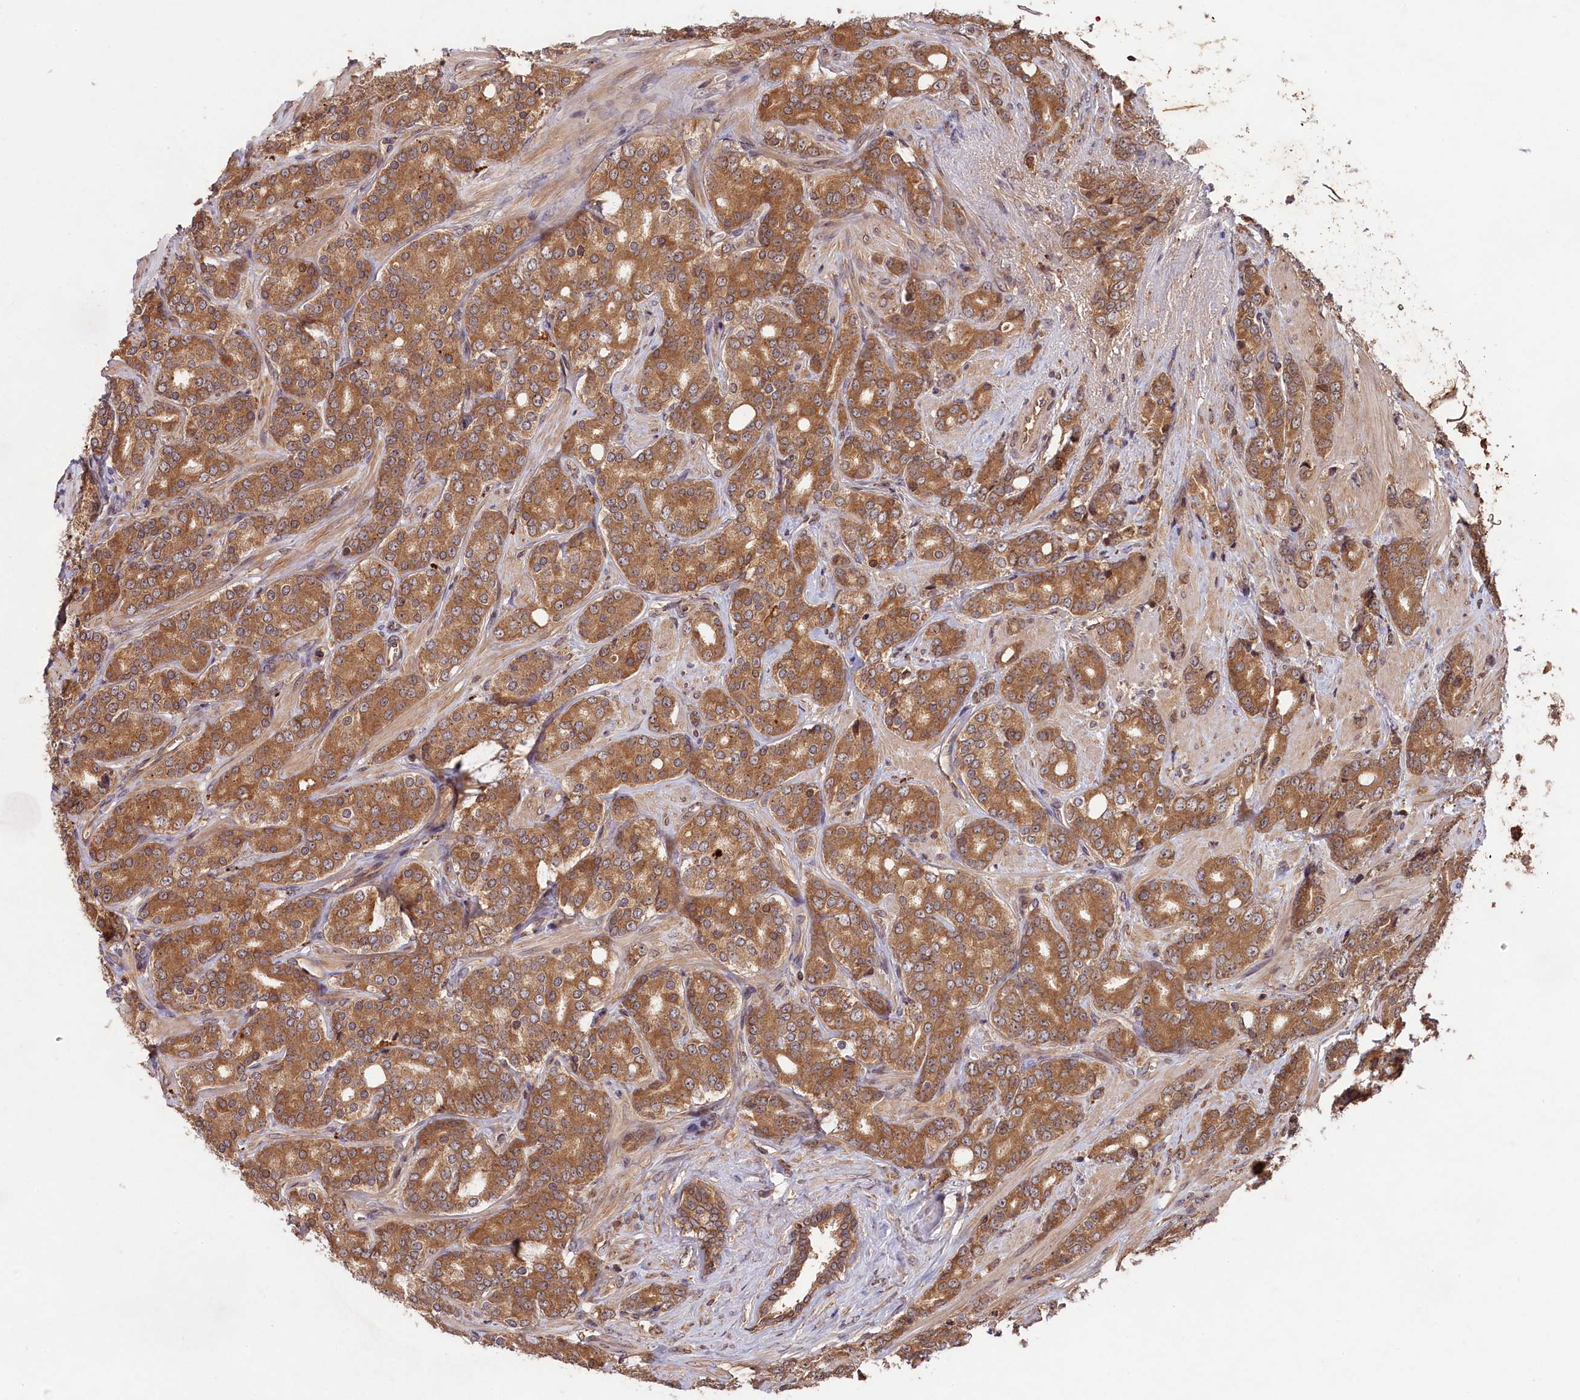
{"staining": {"intensity": "moderate", "quantity": ">75%", "location": "cytoplasmic/membranous"}, "tissue": "prostate cancer", "cell_type": "Tumor cells", "image_type": "cancer", "snomed": [{"axis": "morphology", "description": "Adenocarcinoma, High grade"}, {"axis": "topography", "description": "Prostate"}], "caption": "Immunohistochemistry (IHC) staining of prostate high-grade adenocarcinoma, which exhibits medium levels of moderate cytoplasmic/membranous staining in approximately >75% of tumor cells indicating moderate cytoplasmic/membranous protein positivity. The staining was performed using DAB (3,3'-diaminobenzidine) (brown) for protein detection and nuclei were counterstained in hematoxylin (blue).", "gene": "CHAC1", "patient": {"sex": "male", "age": 62}}